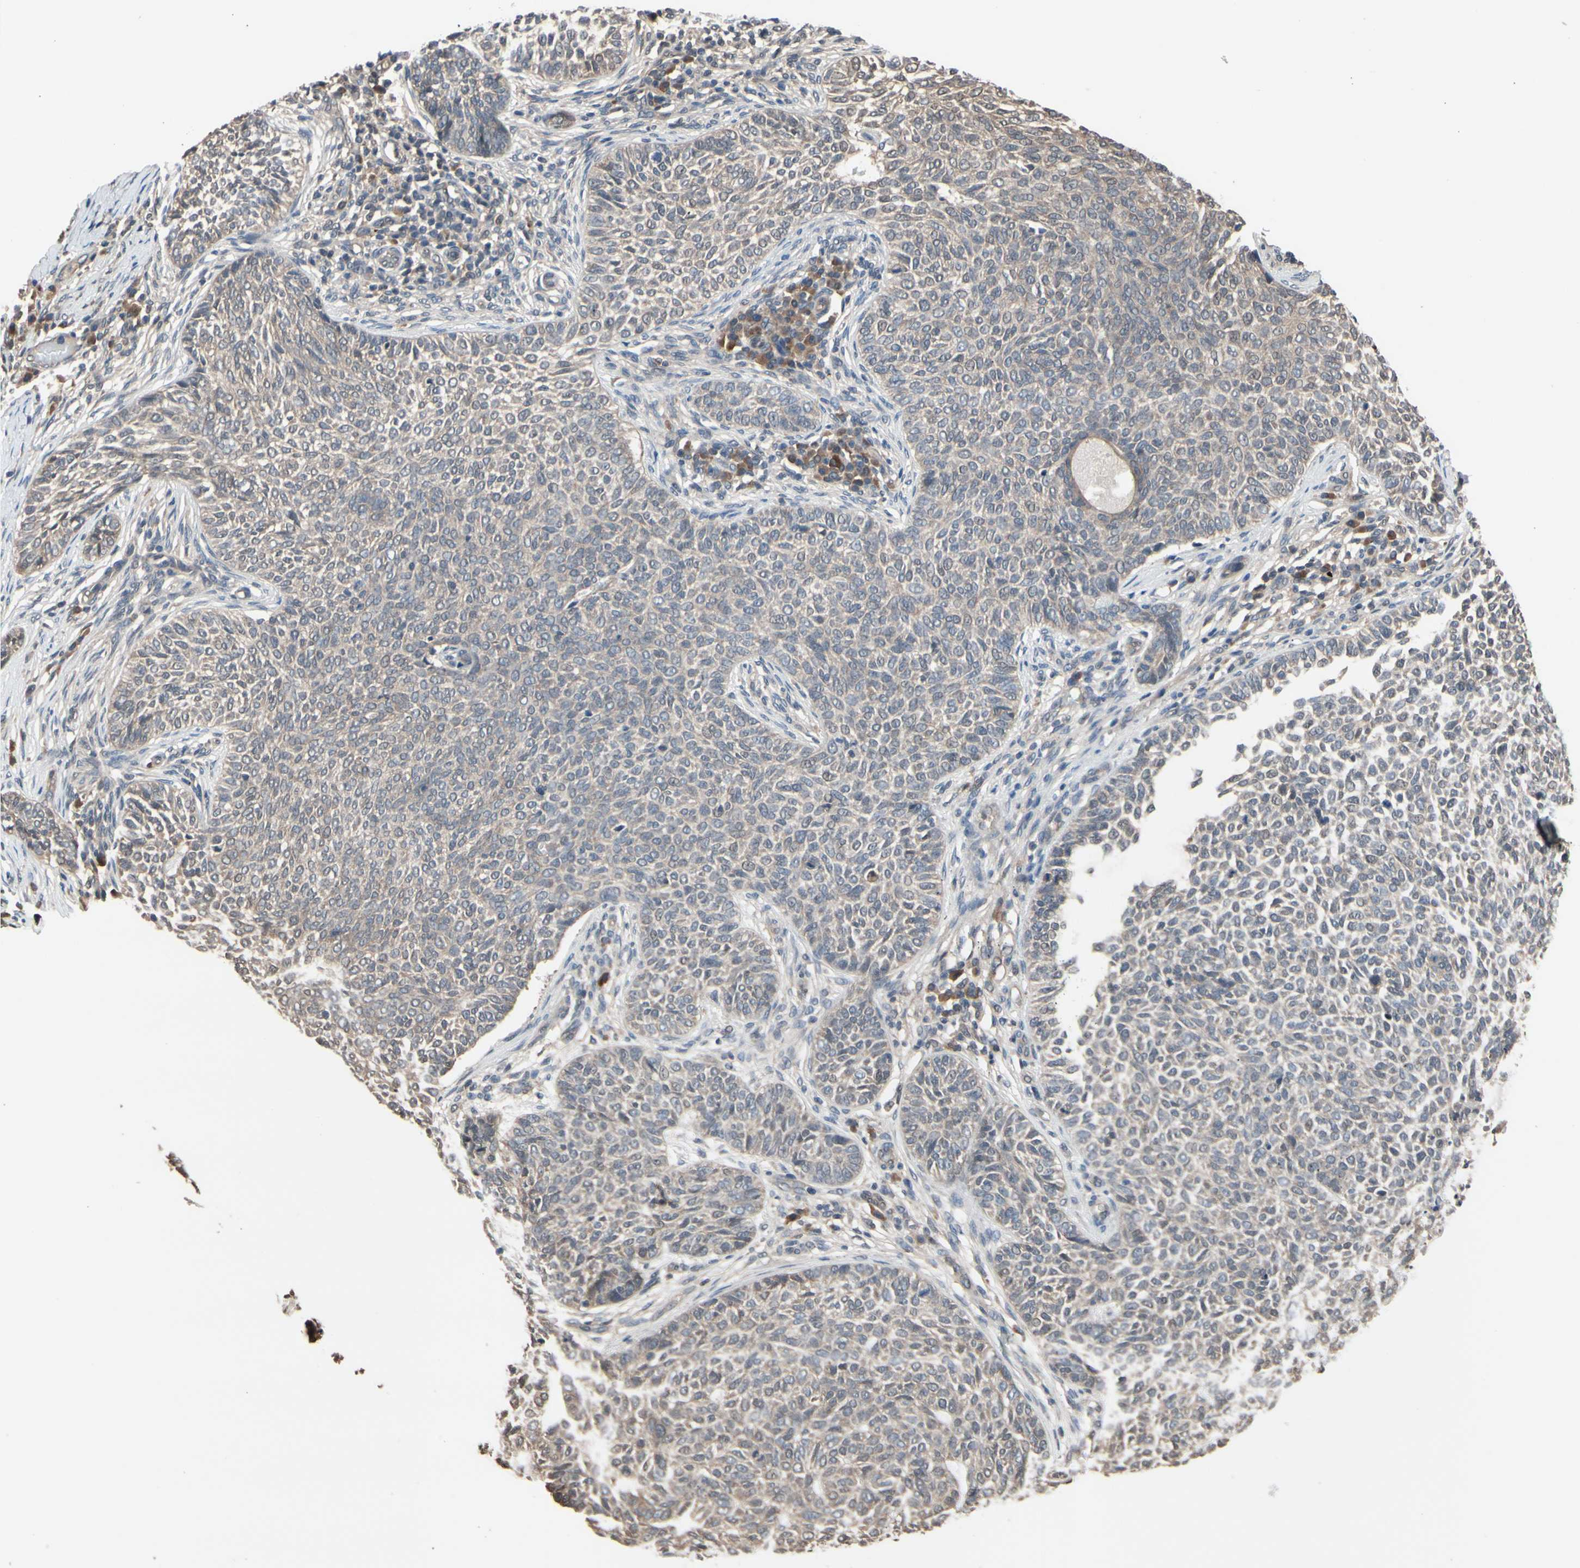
{"staining": {"intensity": "weak", "quantity": ">75%", "location": "cytoplasmic/membranous"}, "tissue": "skin cancer", "cell_type": "Tumor cells", "image_type": "cancer", "snomed": [{"axis": "morphology", "description": "Basal cell carcinoma"}, {"axis": "topography", "description": "Skin"}], "caption": "Protein staining reveals weak cytoplasmic/membranous expression in about >75% of tumor cells in skin cancer.", "gene": "PNPLA7", "patient": {"sex": "male", "age": 87}}